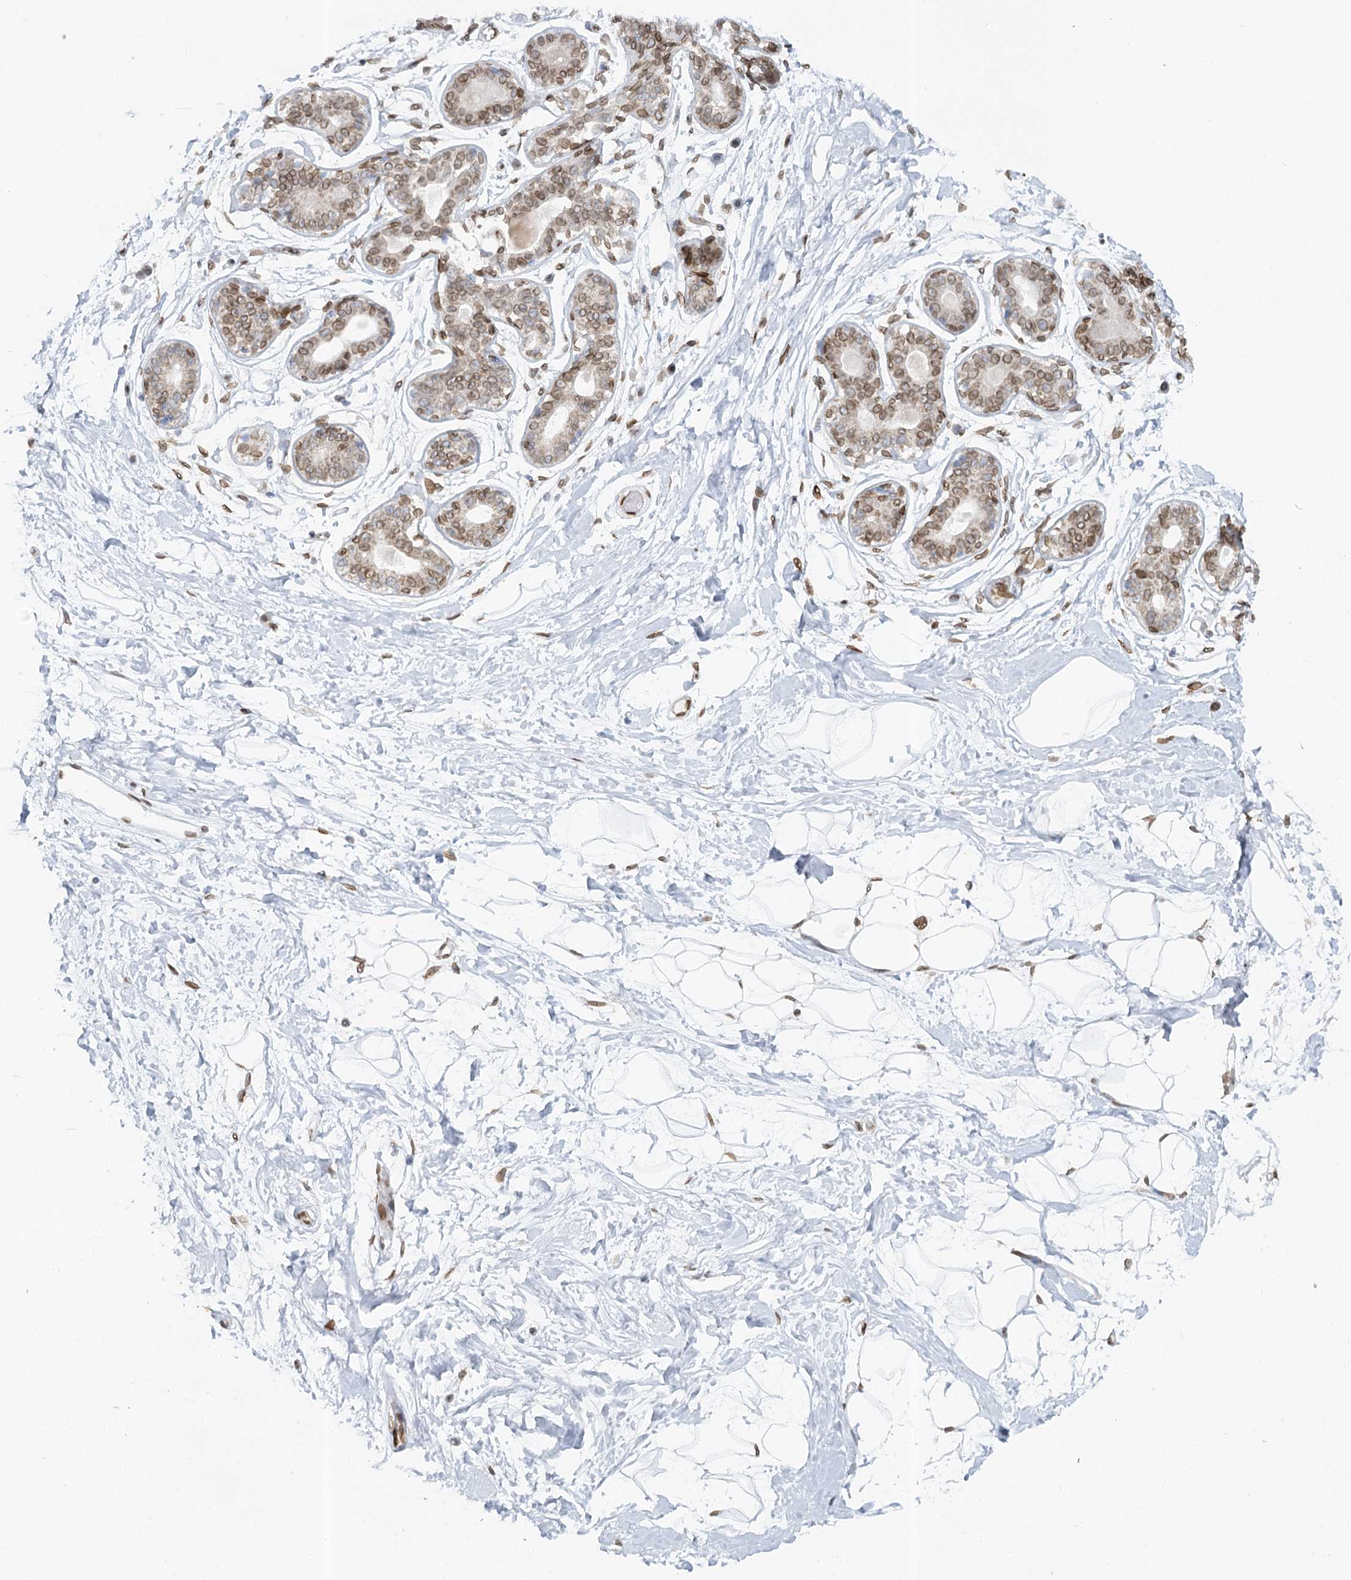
{"staining": {"intensity": "moderate", "quantity": ">75%", "location": "nuclear"}, "tissue": "breast", "cell_type": "Adipocytes", "image_type": "normal", "snomed": [{"axis": "morphology", "description": "Normal tissue, NOS"}, {"axis": "topography", "description": "Breast"}], "caption": "Immunohistochemistry (IHC) micrograph of unremarkable breast stained for a protein (brown), which exhibits medium levels of moderate nuclear staining in about >75% of adipocytes.", "gene": "VWA5A", "patient": {"sex": "female", "age": 45}}